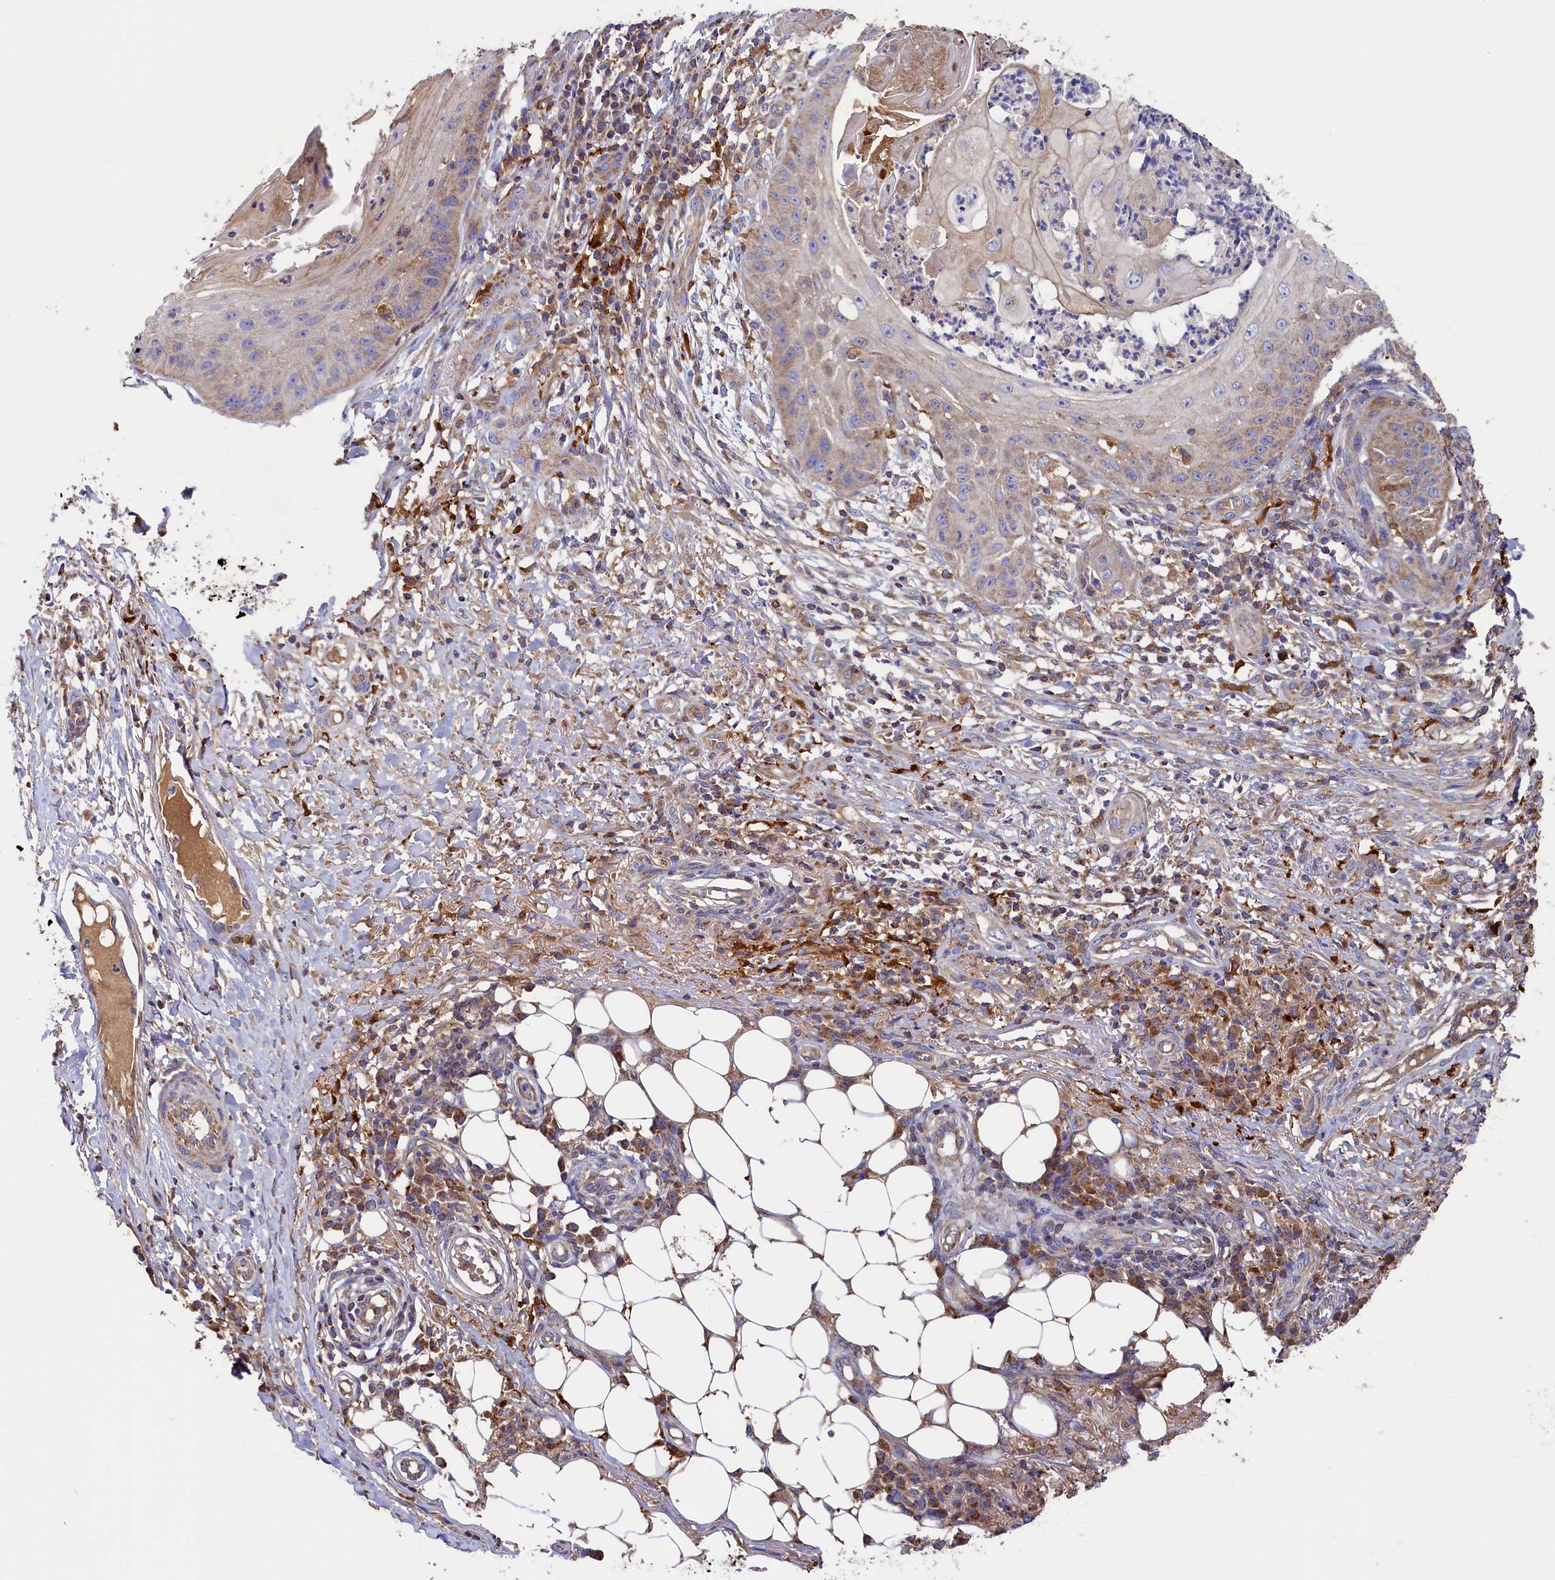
{"staining": {"intensity": "weak", "quantity": "25%-75%", "location": "cytoplasmic/membranous"}, "tissue": "skin cancer", "cell_type": "Tumor cells", "image_type": "cancer", "snomed": [{"axis": "morphology", "description": "Squamous cell carcinoma, NOS"}, {"axis": "topography", "description": "Skin"}], "caption": "Tumor cells display low levels of weak cytoplasmic/membranous expression in about 25%-75% of cells in human skin squamous cell carcinoma. (IHC, brightfield microscopy, high magnification).", "gene": "SEC31B", "patient": {"sex": "male", "age": 70}}